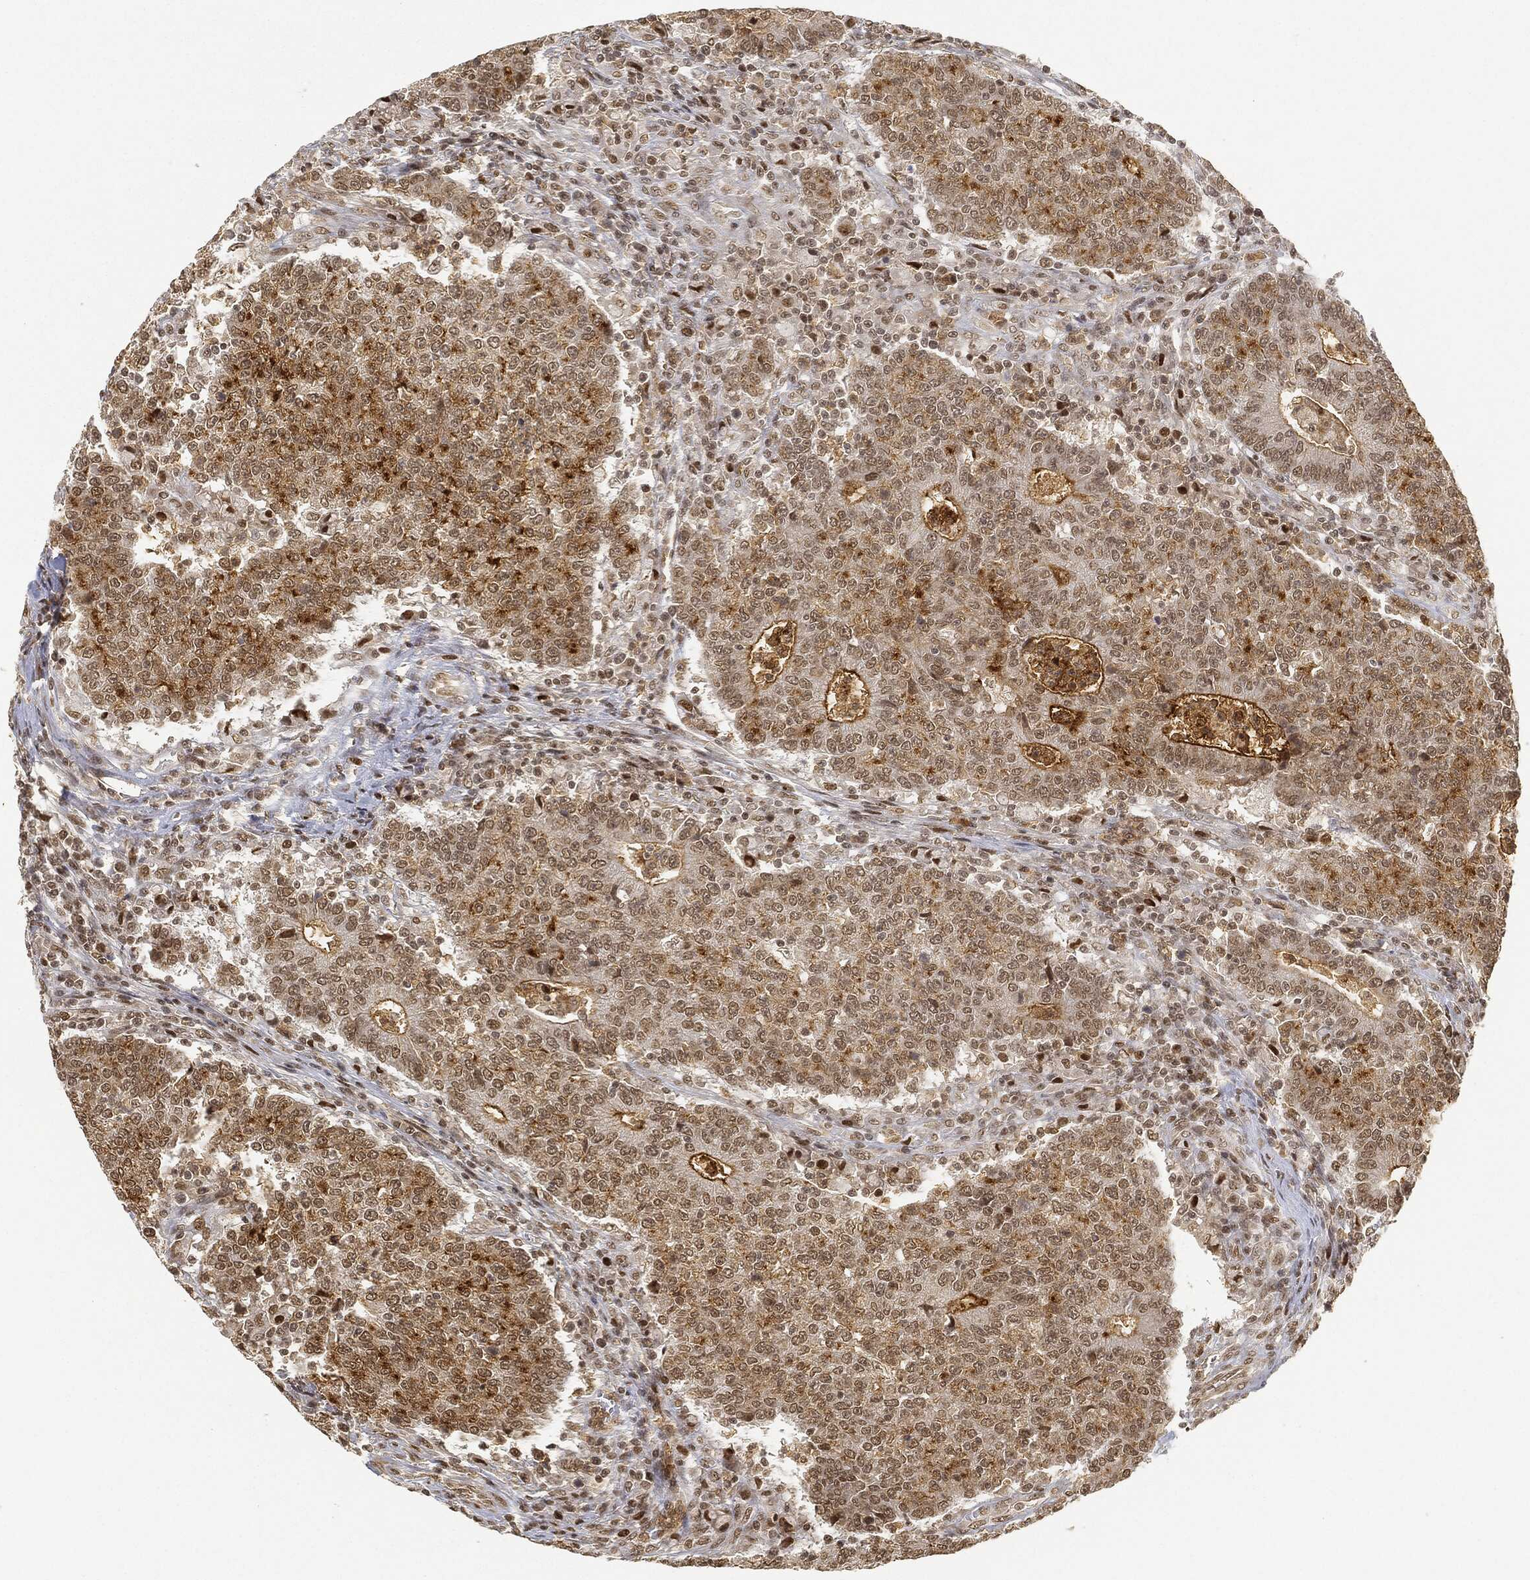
{"staining": {"intensity": "moderate", "quantity": "25%-75%", "location": "cytoplasmic/membranous"}, "tissue": "colorectal cancer", "cell_type": "Tumor cells", "image_type": "cancer", "snomed": [{"axis": "morphology", "description": "Adenocarcinoma, NOS"}, {"axis": "topography", "description": "Colon"}], "caption": "Colorectal cancer stained with immunohistochemistry (IHC) demonstrates moderate cytoplasmic/membranous staining in approximately 25%-75% of tumor cells.", "gene": "CIB1", "patient": {"sex": "female", "age": 75}}